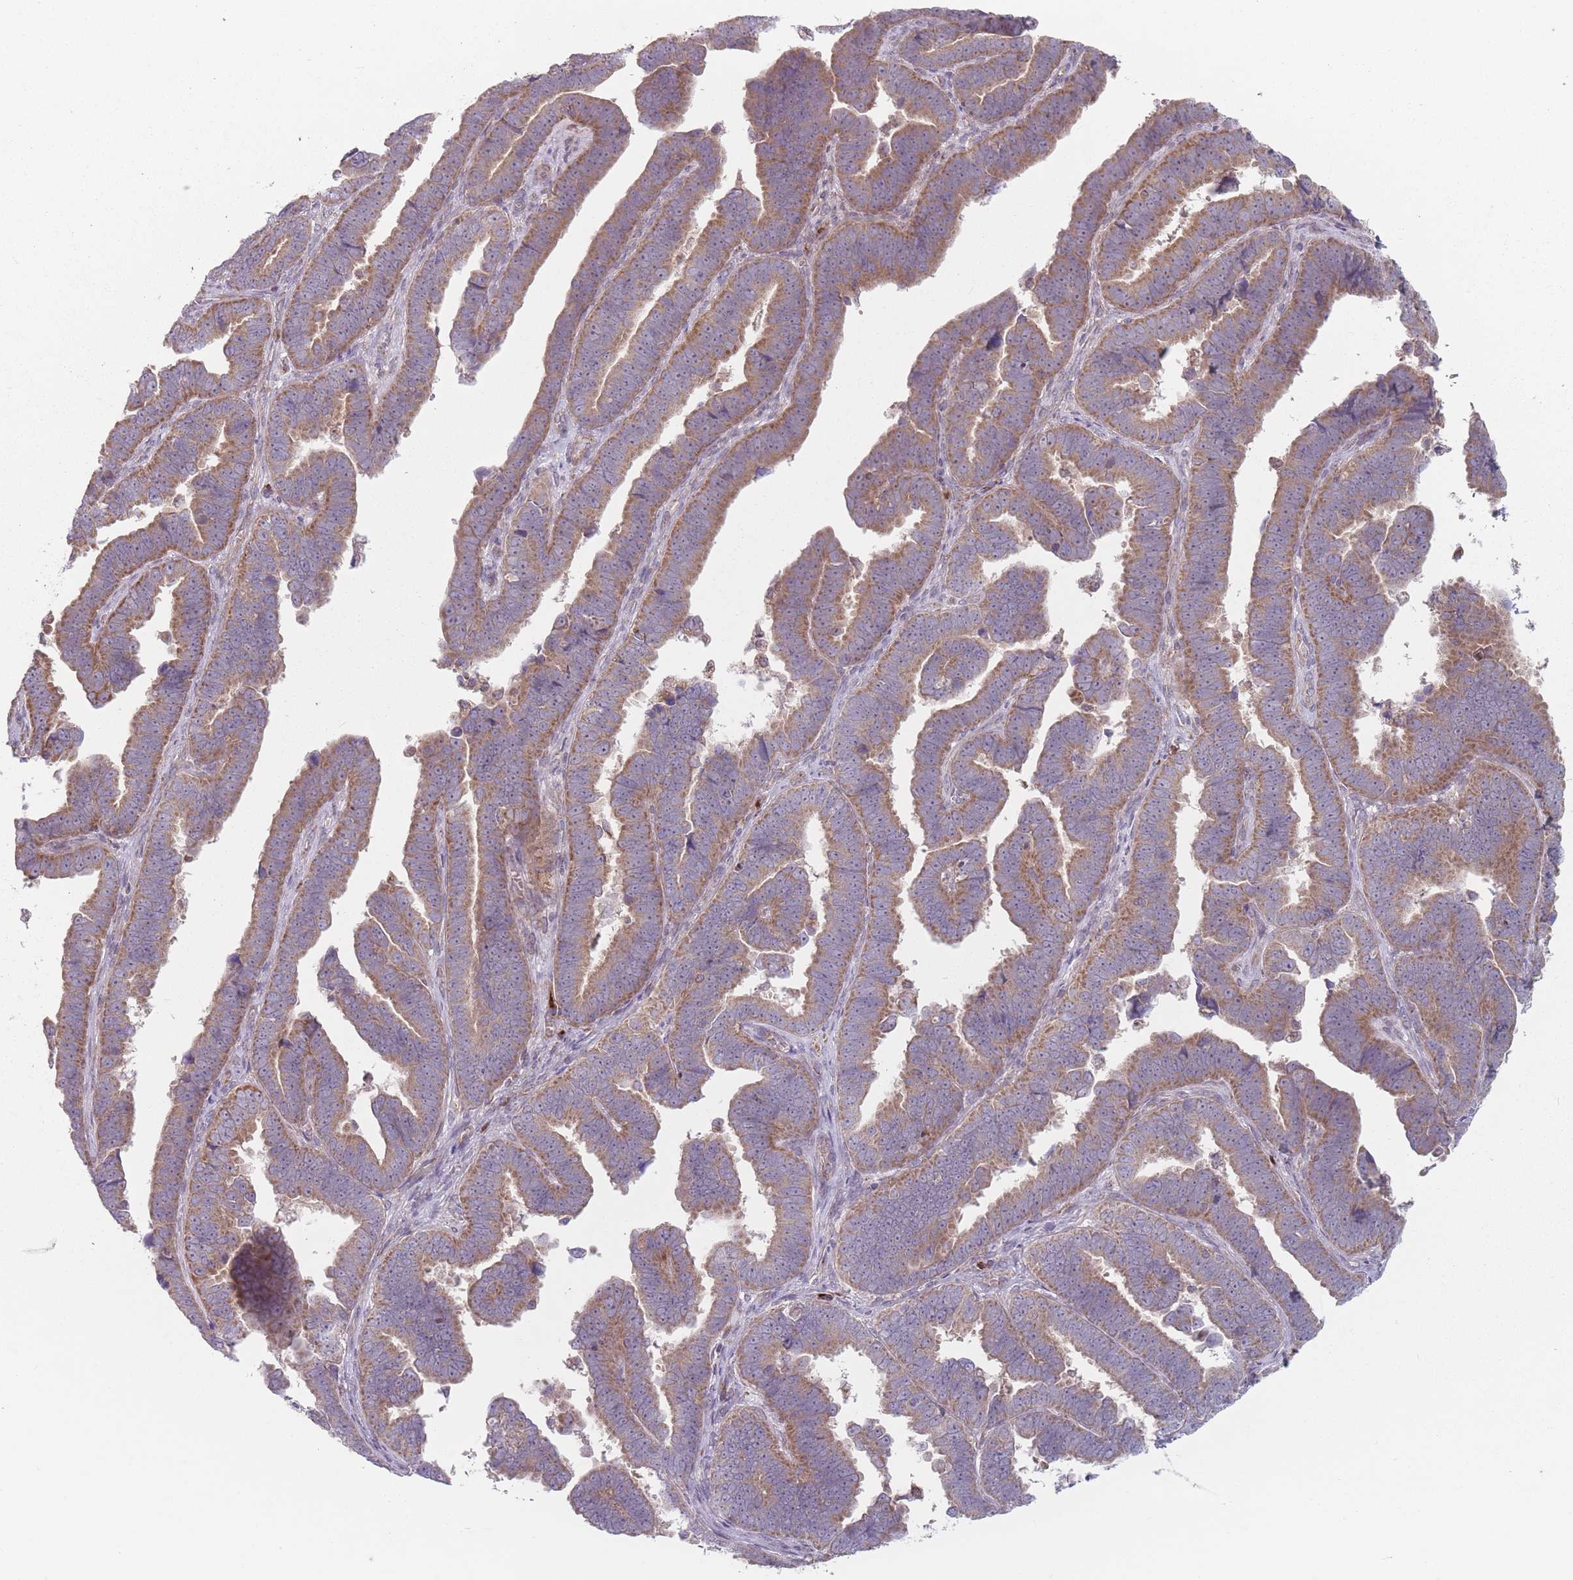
{"staining": {"intensity": "moderate", "quantity": ">75%", "location": "cytoplasmic/membranous"}, "tissue": "endometrial cancer", "cell_type": "Tumor cells", "image_type": "cancer", "snomed": [{"axis": "morphology", "description": "Adenocarcinoma, NOS"}, {"axis": "topography", "description": "Endometrium"}], "caption": "This micrograph displays adenocarcinoma (endometrial) stained with immunohistochemistry to label a protein in brown. The cytoplasmic/membranous of tumor cells show moderate positivity for the protein. Nuclei are counter-stained blue.", "gene": "OR10Q1", "patient": {"sex": "female", "age": 75}}